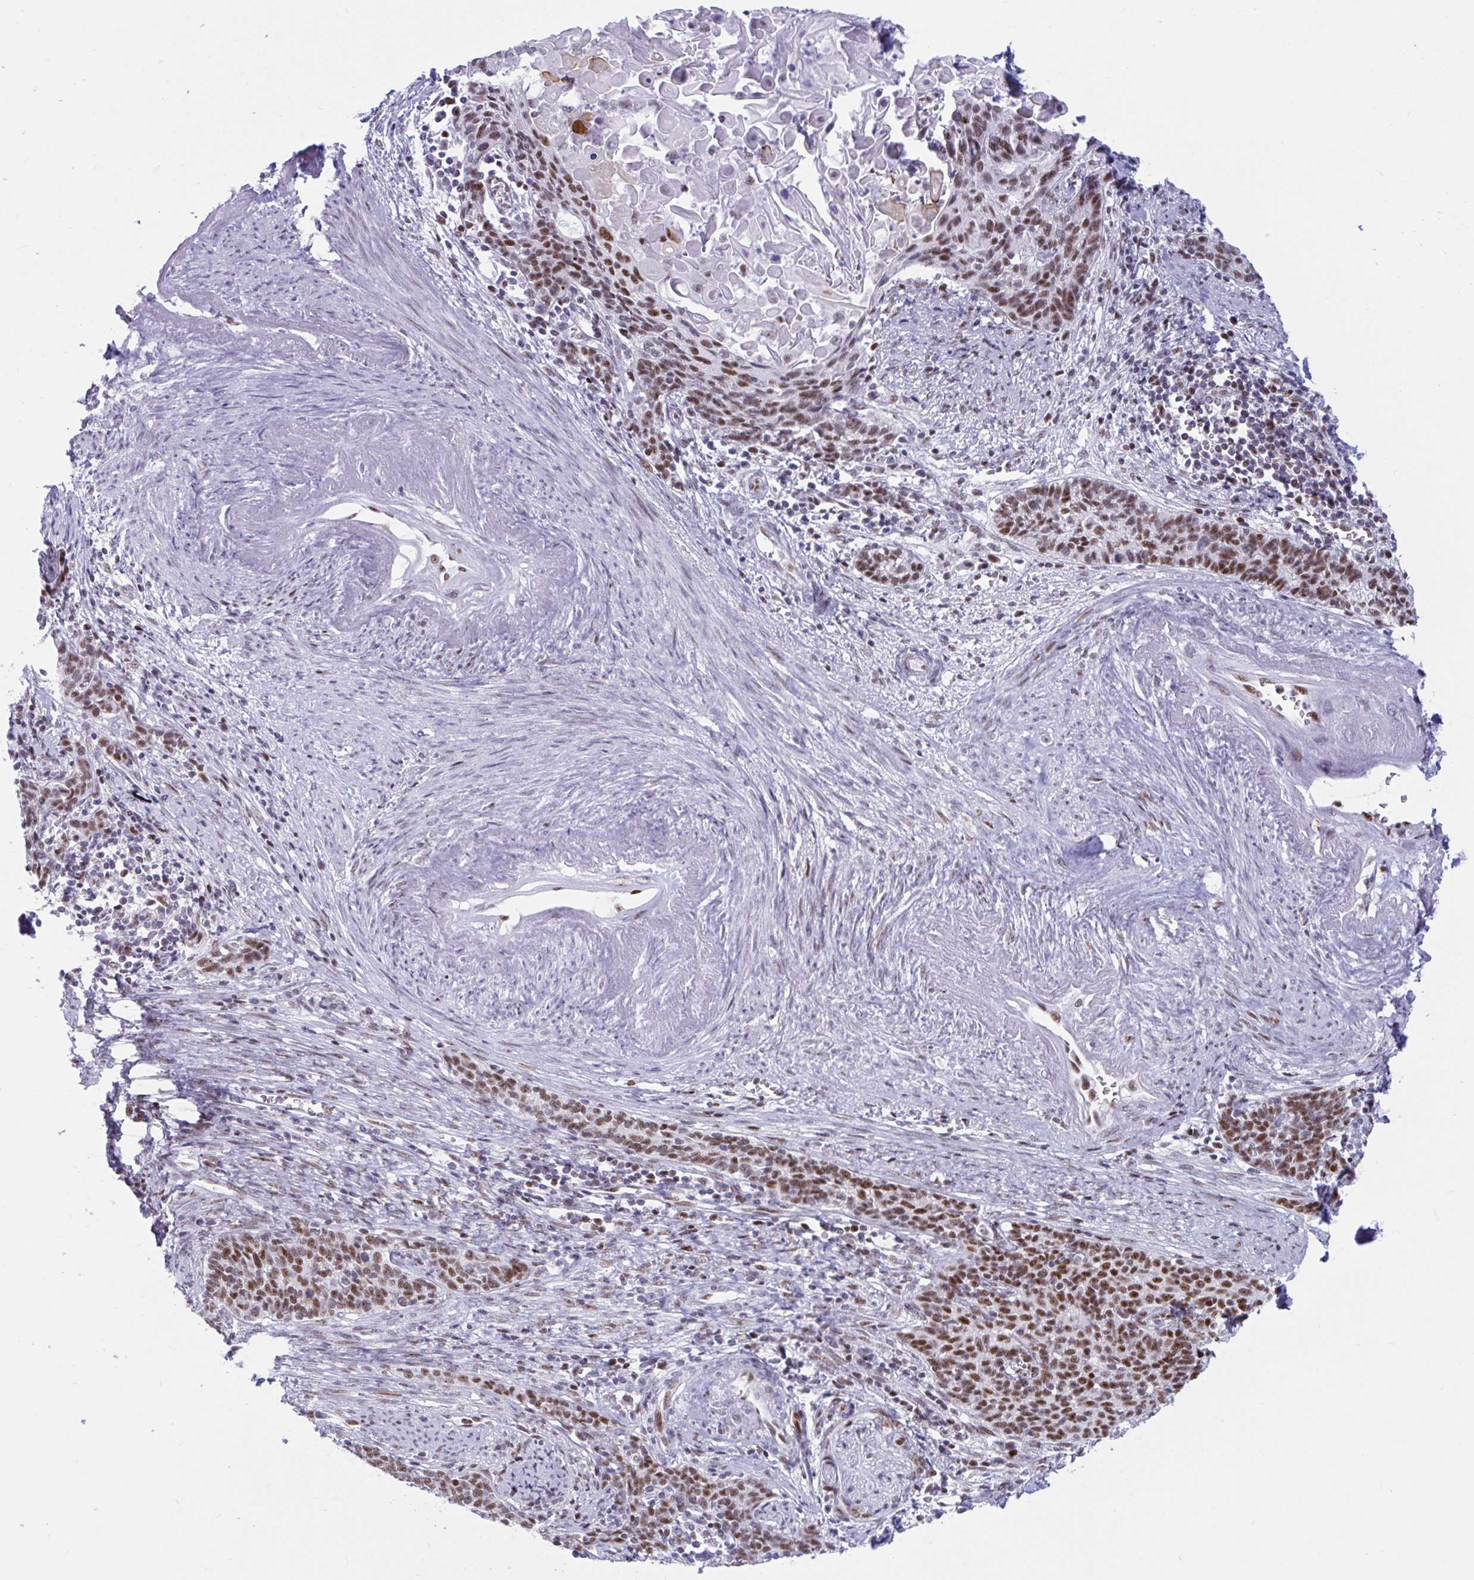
{"staining": {"intensity": "moderate", "quantity": ">75%", "location": "nuclear"}, "tissue": "cervical cancer", "cell_type": "Tumor cells", "image_type": "cancer", "snomed": [{"axis": "morphology", "description": "Squamous cell carcinoma, NOS"}, {"axis": "topography", "description": "Cervix"}], "caption": "A medium amount of moderate nuclear expression is identified in approximately >75% of tumor cells in cervical cancer tissue.", "gene": "IKZF2", "patient": {"sex": "female", "age": 39}}